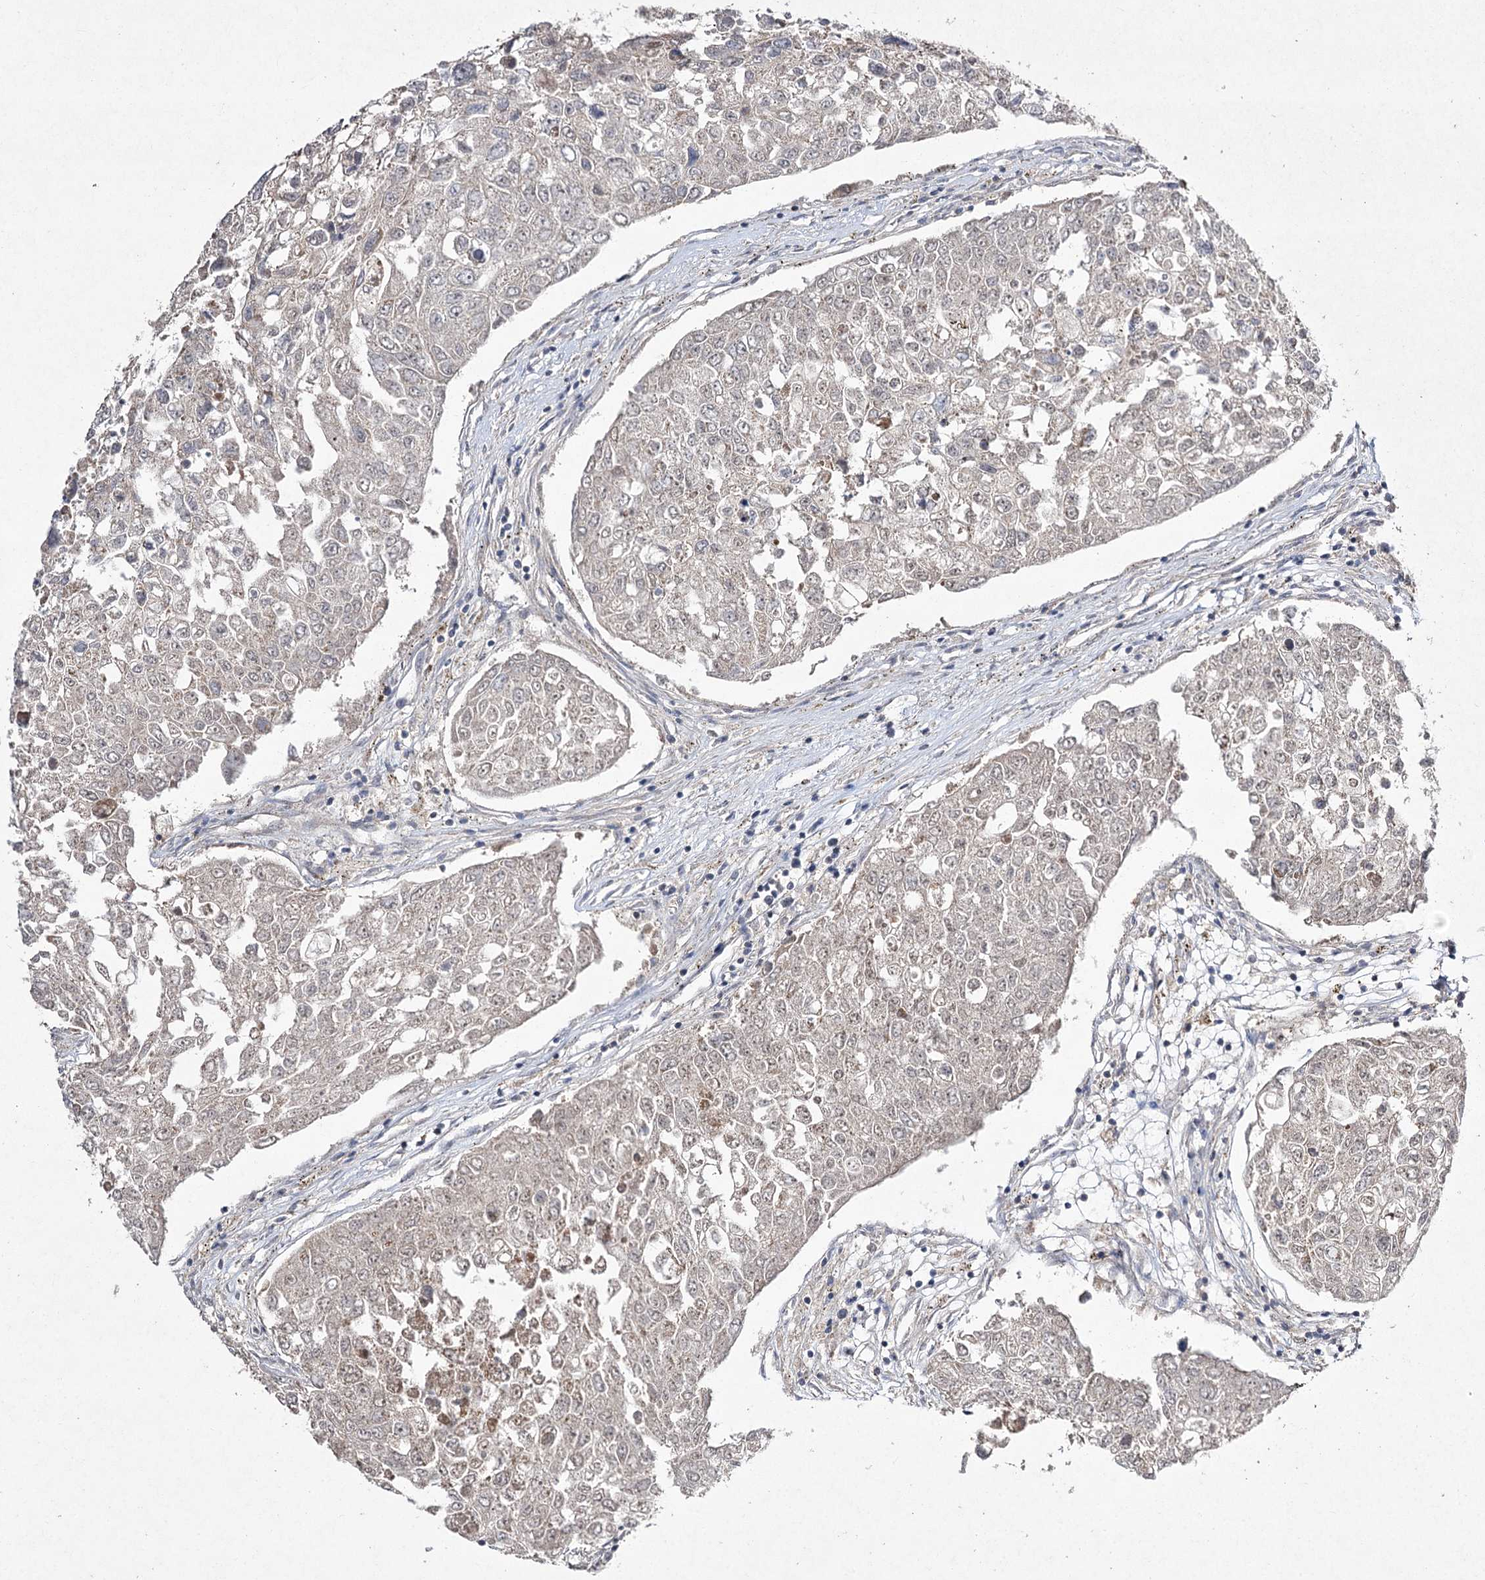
{"staining": {"intensity": "moderate", "quantity": "25%-75%", "location": "cytoplasmic/membranous"}, "tissue": "urothelial cancer", "cell_type": "Tumor cells", "image_type": "cancer", "snomed": [{"axis": "morphology", "description": "Urothelial carcinoma, High grade"}, {"axis": "topography", "description": "Lymph node"}, {"axis": "topography", "description": "Urinary bladder"}], "caption": "Immunohistochemical staining of human urothelial cancer displays moderate cytoplasmic/membranous protein positivity in approximately 25%-75% of tumor cells. (Stains: DAB (3,3'-diaminobenzidine) in brown, nuclei in blue, Microscopy: brightfield microscopy at high magnification).", "gene": "FANCL", "patient": {"sex": "male", "age": 51}}